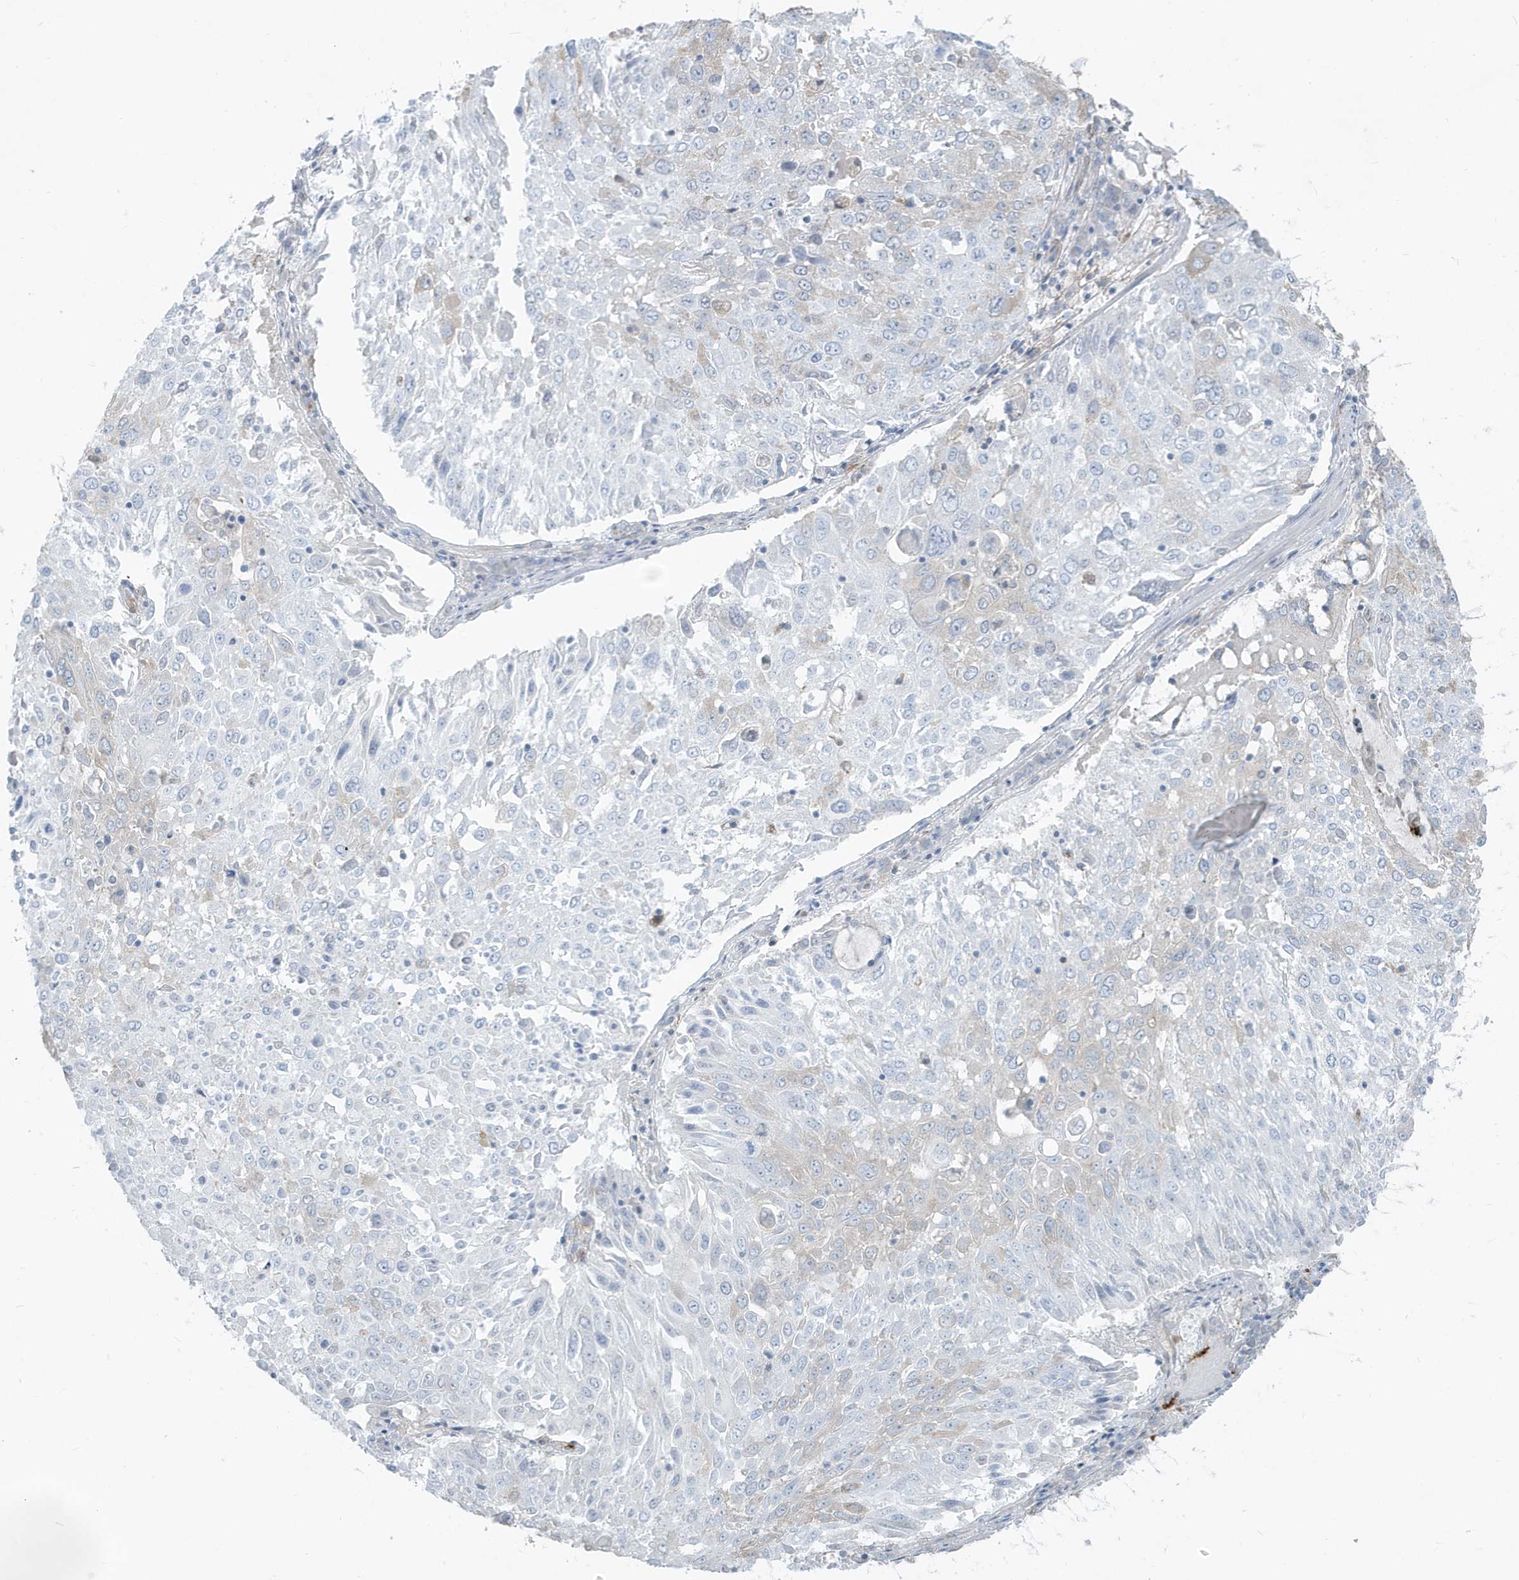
{"staining": {"intensity": "negative", "quantity": "none", "location": "none"}, "tissue": "lung cancer", "cell_type": "Tumor cells", "image_type": "cancer", "snomed": [{"axis": "morphology", "description": "Squamous cell carcinoma, NOS"}, {"axis": "topography", "description": "Lung"}], "caption": "High magnification brightfield microscopy of squamous cell carcinoma (lung) stained with DAB (3,3'-diaminobenzidine) (brown) and counterstained with hematoxylin (blue): tumor cells show no significant positivity.", "gene": "CCNJ", "patient": {"sex": "male", "age": 65}}